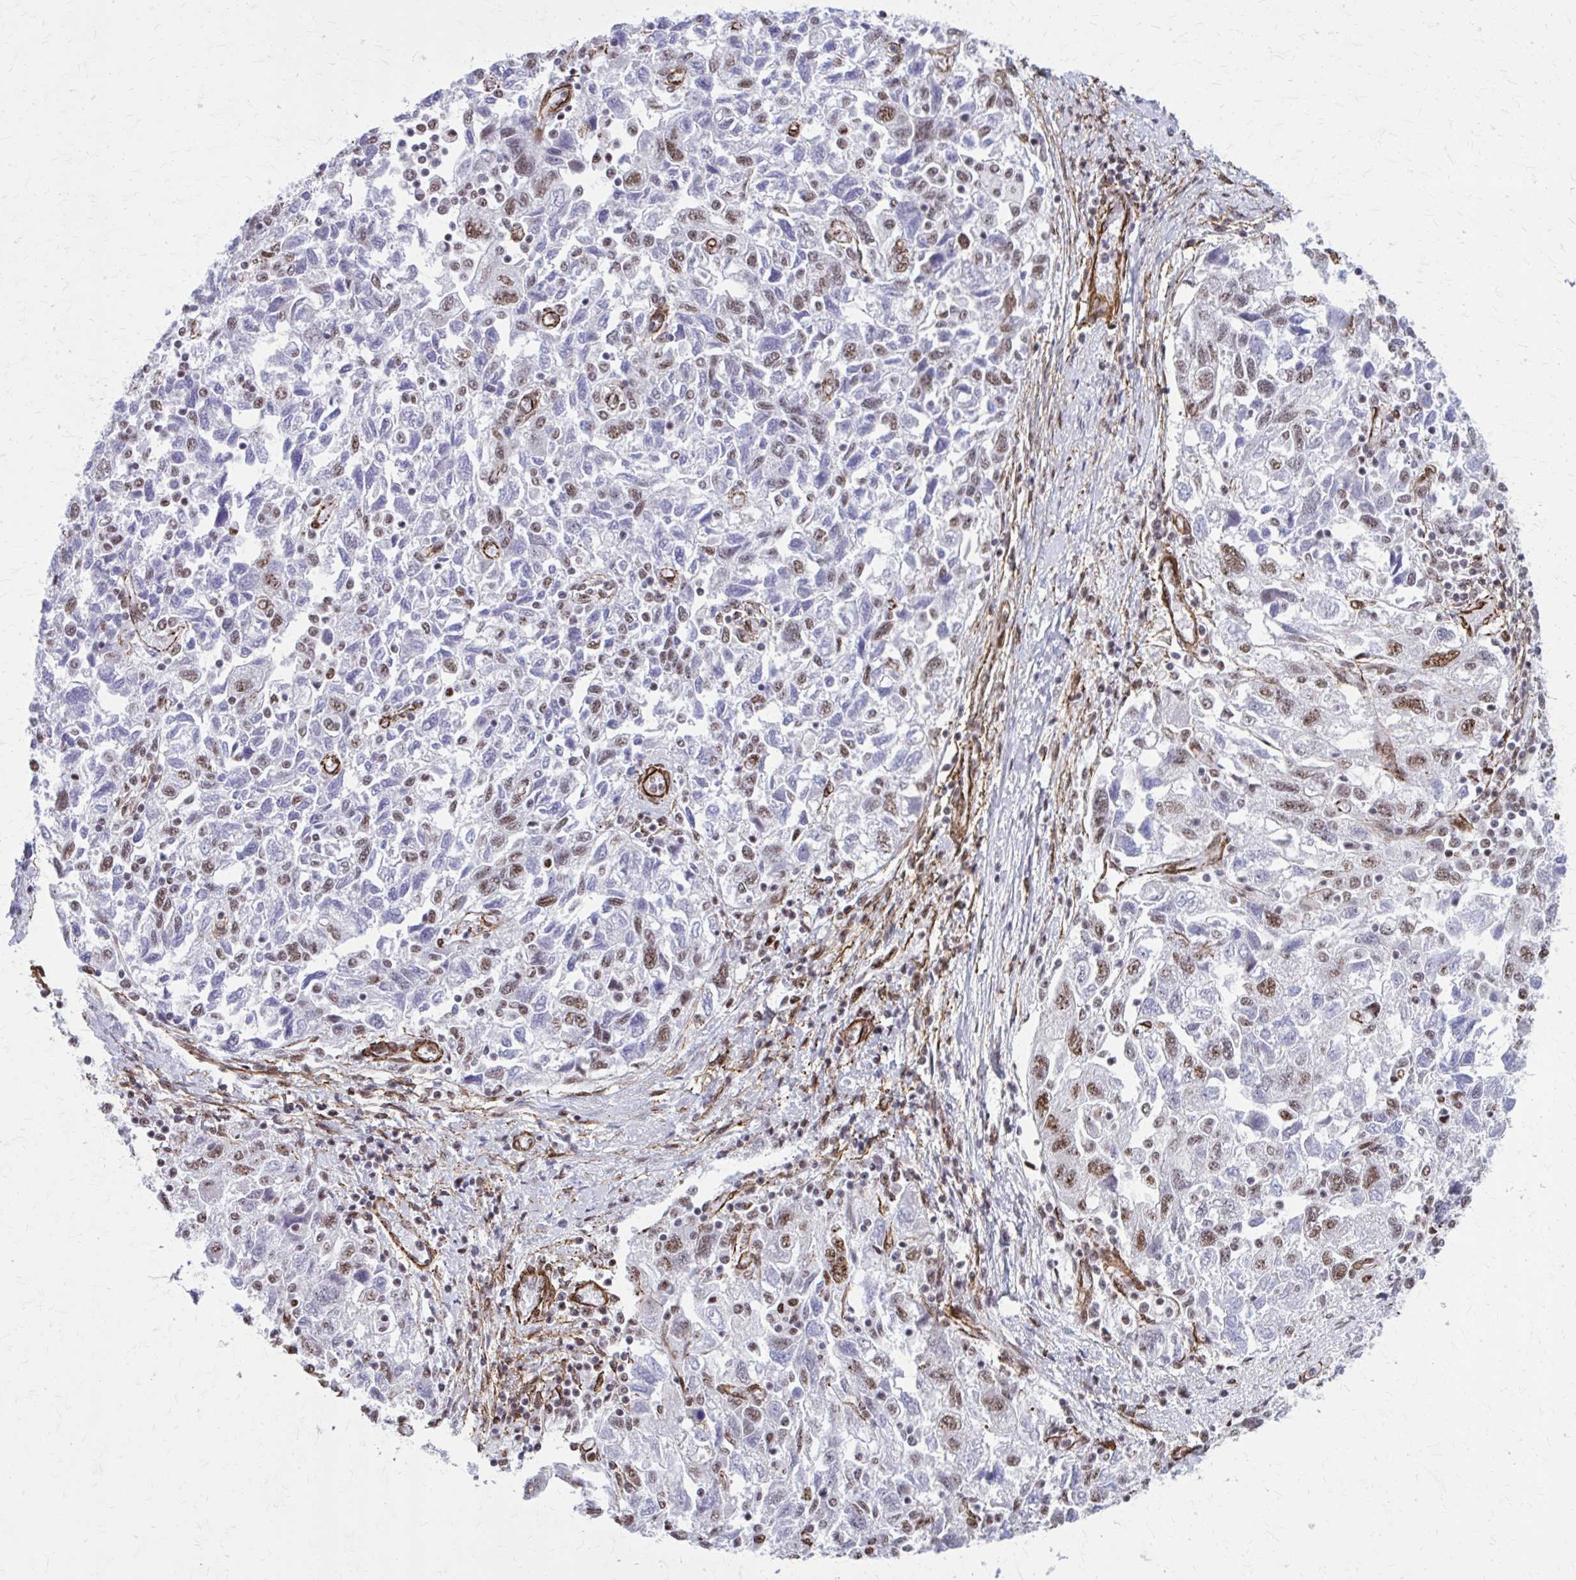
{"staining": {"intensity": "moderate", "quantity": "25%-75%", "location": "nuclear"}, "tissue": "ovarian cancer", "cell_type": "Tumor cells", "image_type": "cancer", "snomed": [{"axis": "morphology", "description": "Carcinoma, NOS"}, {"axis": "morphology", "description": "Cystadenocarcinoma, serous, NOS"}, {"axis": "topography", "description": "Ovary"}], "caption": "This is a histology image of immunohistochemistry (IHC) staining of carcinoma (ovarian), which shows moderate expression in the nuclear of tumor cells.", "gene": "NRBF2", "patient": {"sex": "female", "age": 69}}